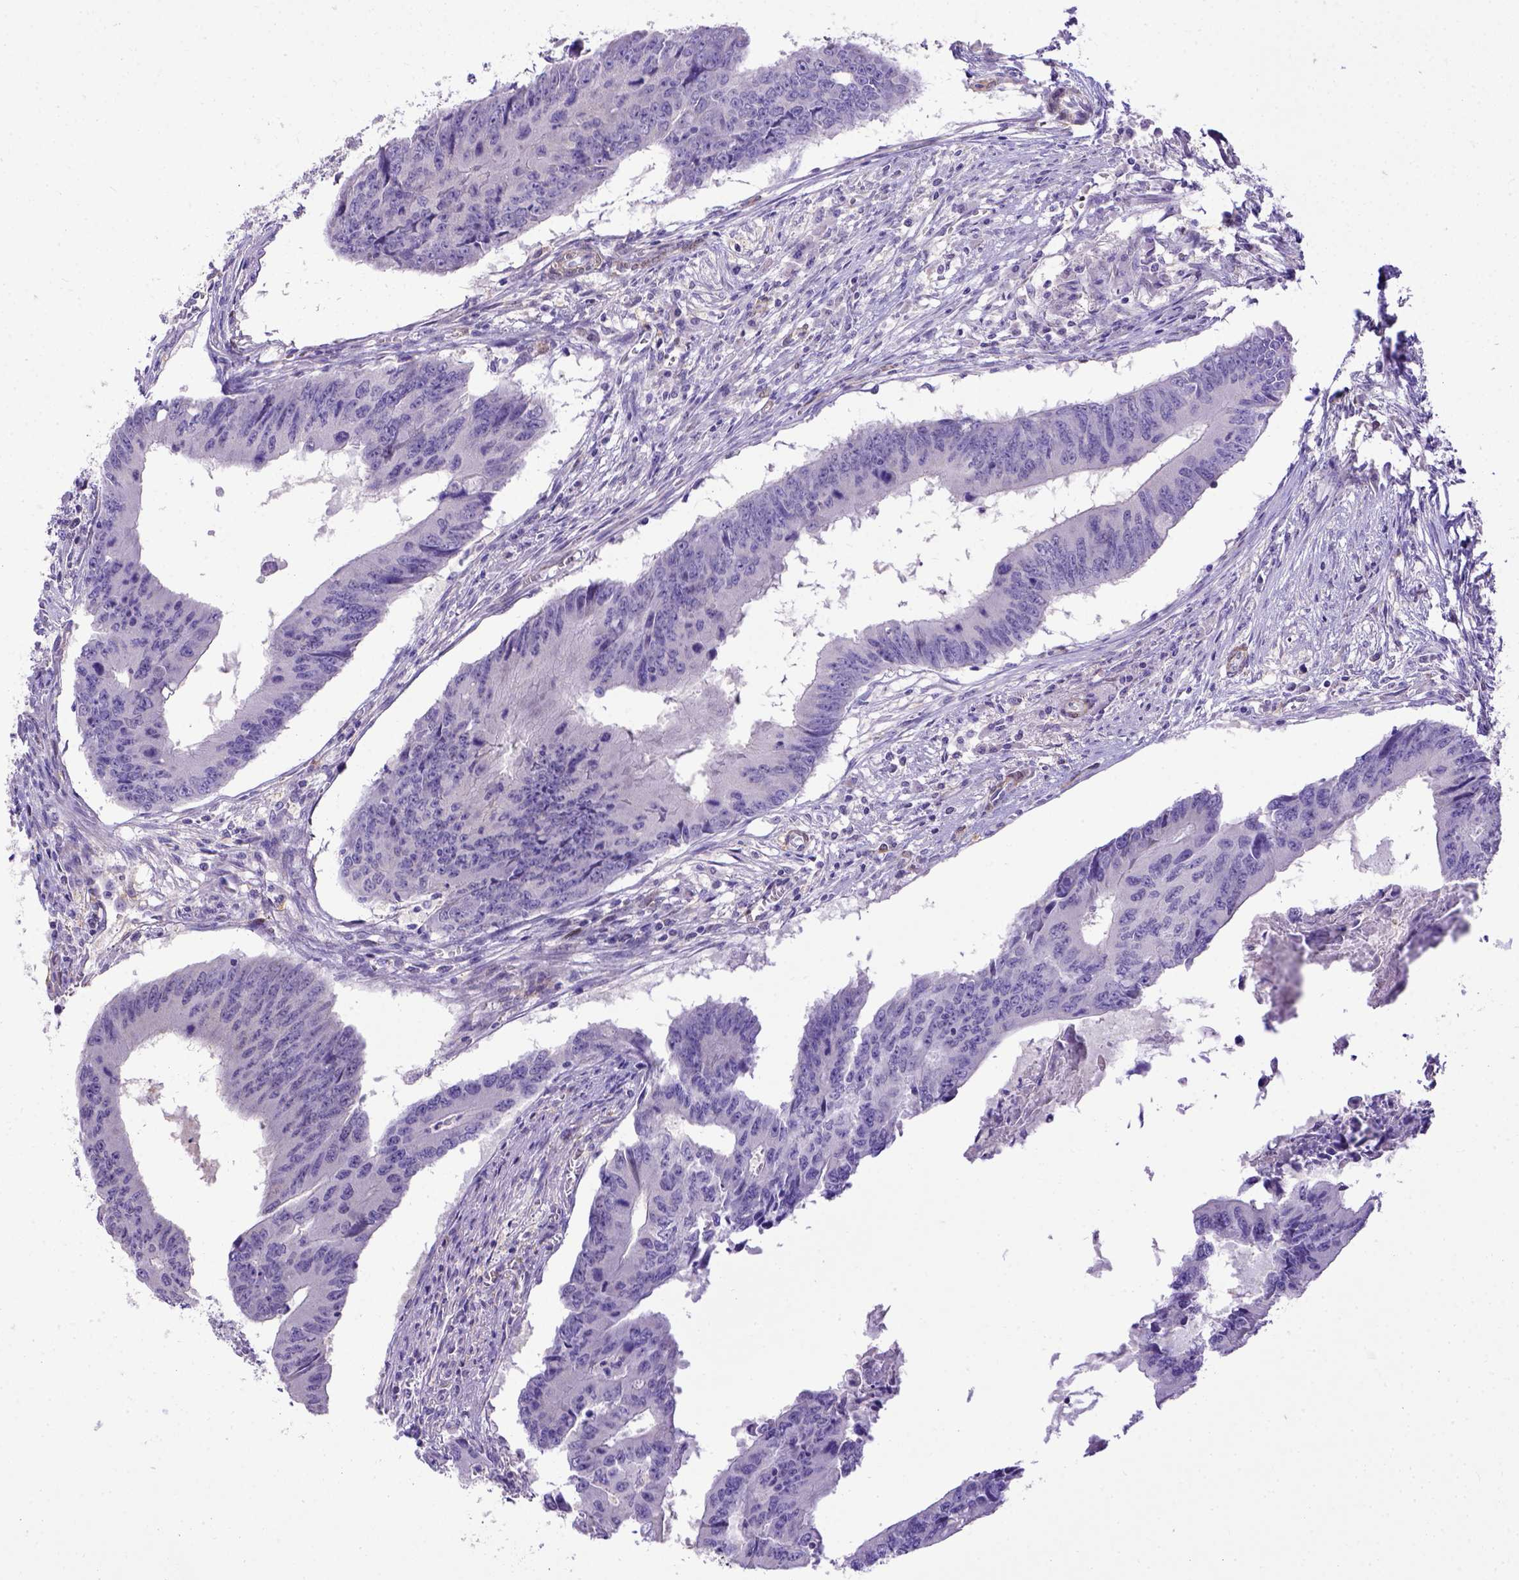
{"staining": {"intensity": "negative", "quantity": "none", "location": "none"}, "tissue": "colorectal cancer", "cell_type": "Tumor cells", "image_type": "cancer", "snomed": [{"axis": "morphology", "description": "Adenocarcinoma, NOS"}, {"axis": "topography", "description": "Colon"}], "caption": "Tumor cells are negative for brown protein staining in colorectal cancer.", "gene": "BTN1A1", "patient": {"sex": "male", "age": 53}}